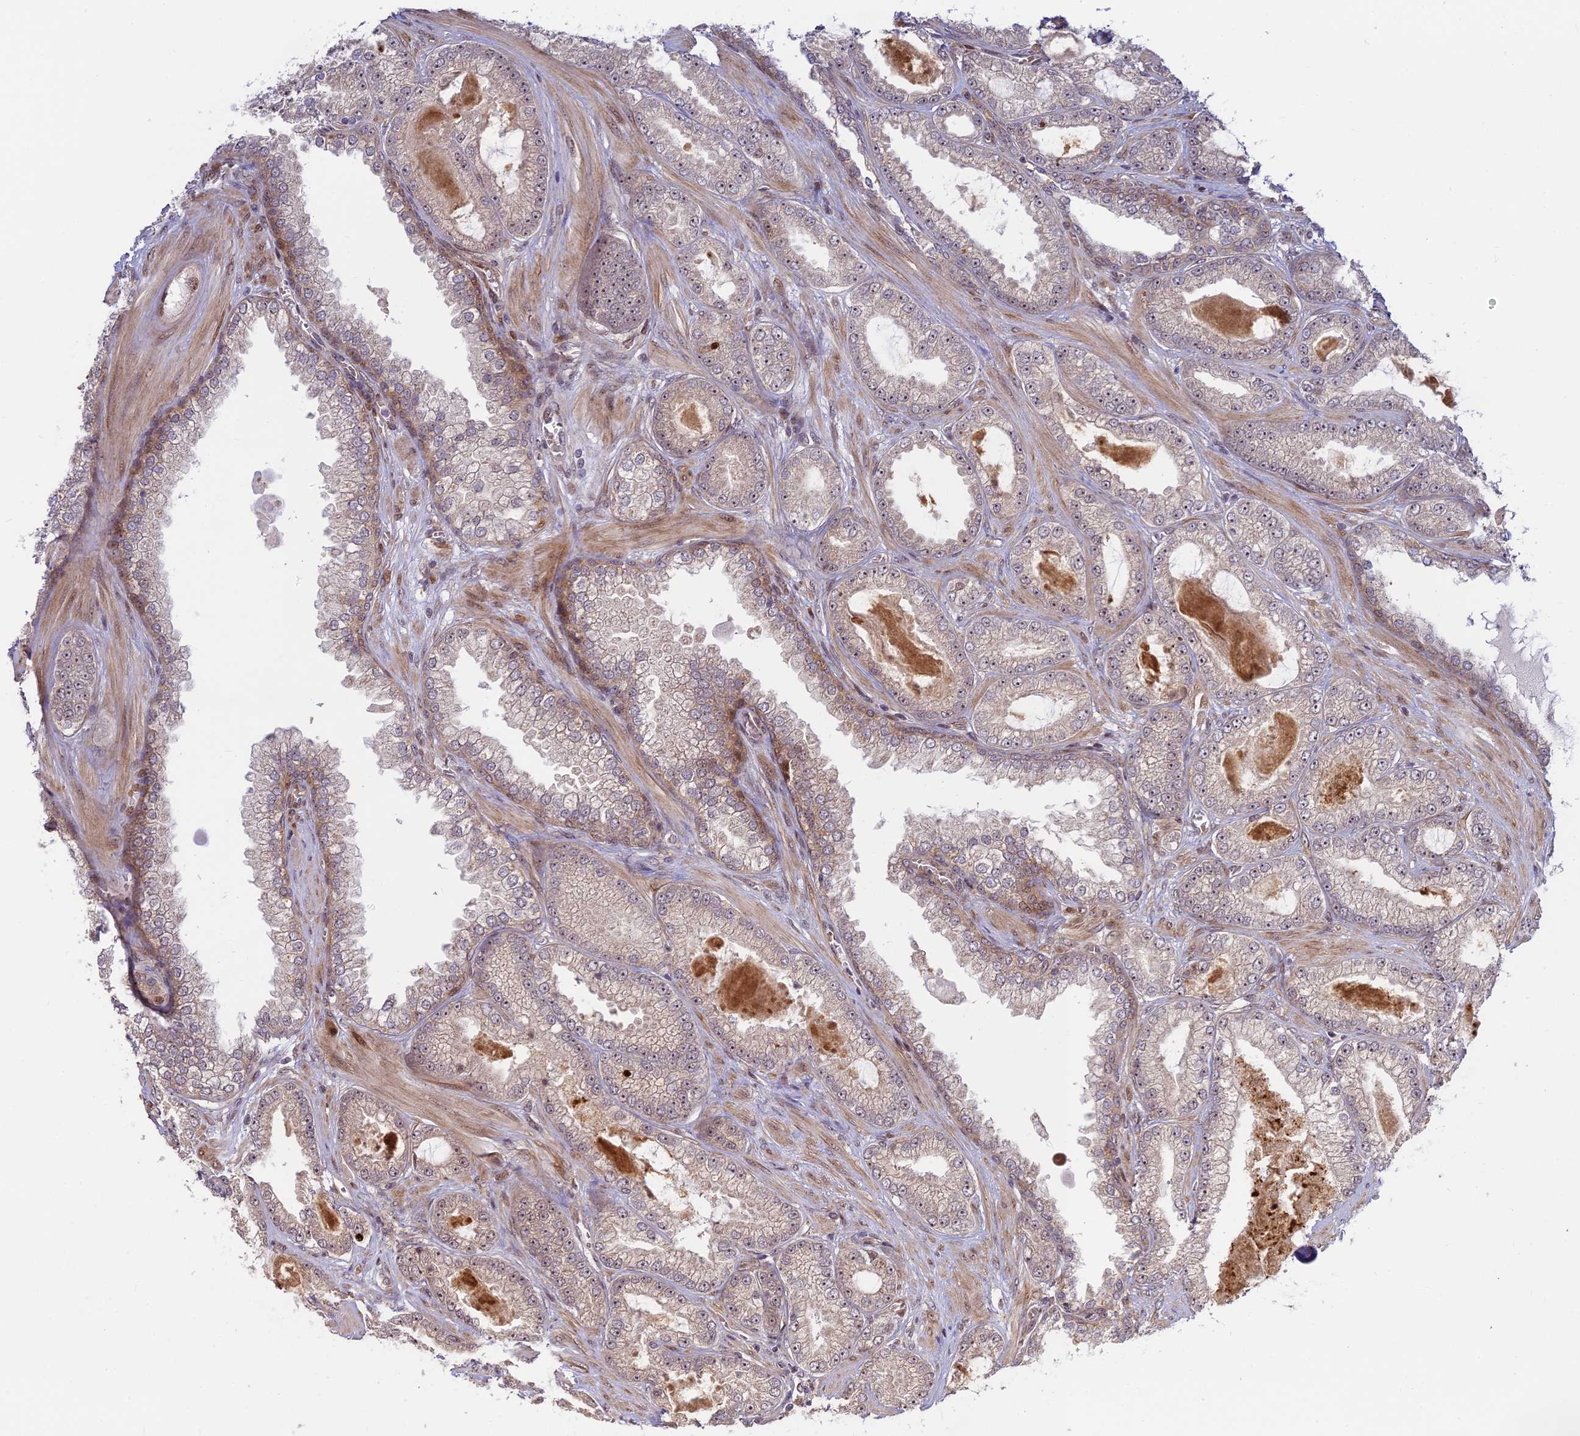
{"staining": {"intensity": "moderate", "quantity": "25%-75%", "location": "cytoplasmic/membranous,nuclear"}, "tissue": "prostate cancer", "cell_type": "Tumor cells", "image_type": "cancer", "snomed": [{"axis": "morphology", "description": "Adenocarcinoma, Low grade"}, {"axis": "topography", "description": "Prostate"}], "caption": "A micrograph of human prostate adenocarcinoma (low-grade) stained for a protein exhibits moderate cytoplasmic/membranous and nuclear brown staining in tumor cells. The staining is performed using DAB (3,3'-diaminobenzidine) brown chromogen to label protein expression. The nuclei are counter-stained blue using hematoxylin.", "gene": "UFSP2", "patient": {"sex": "male", "age": 57}}